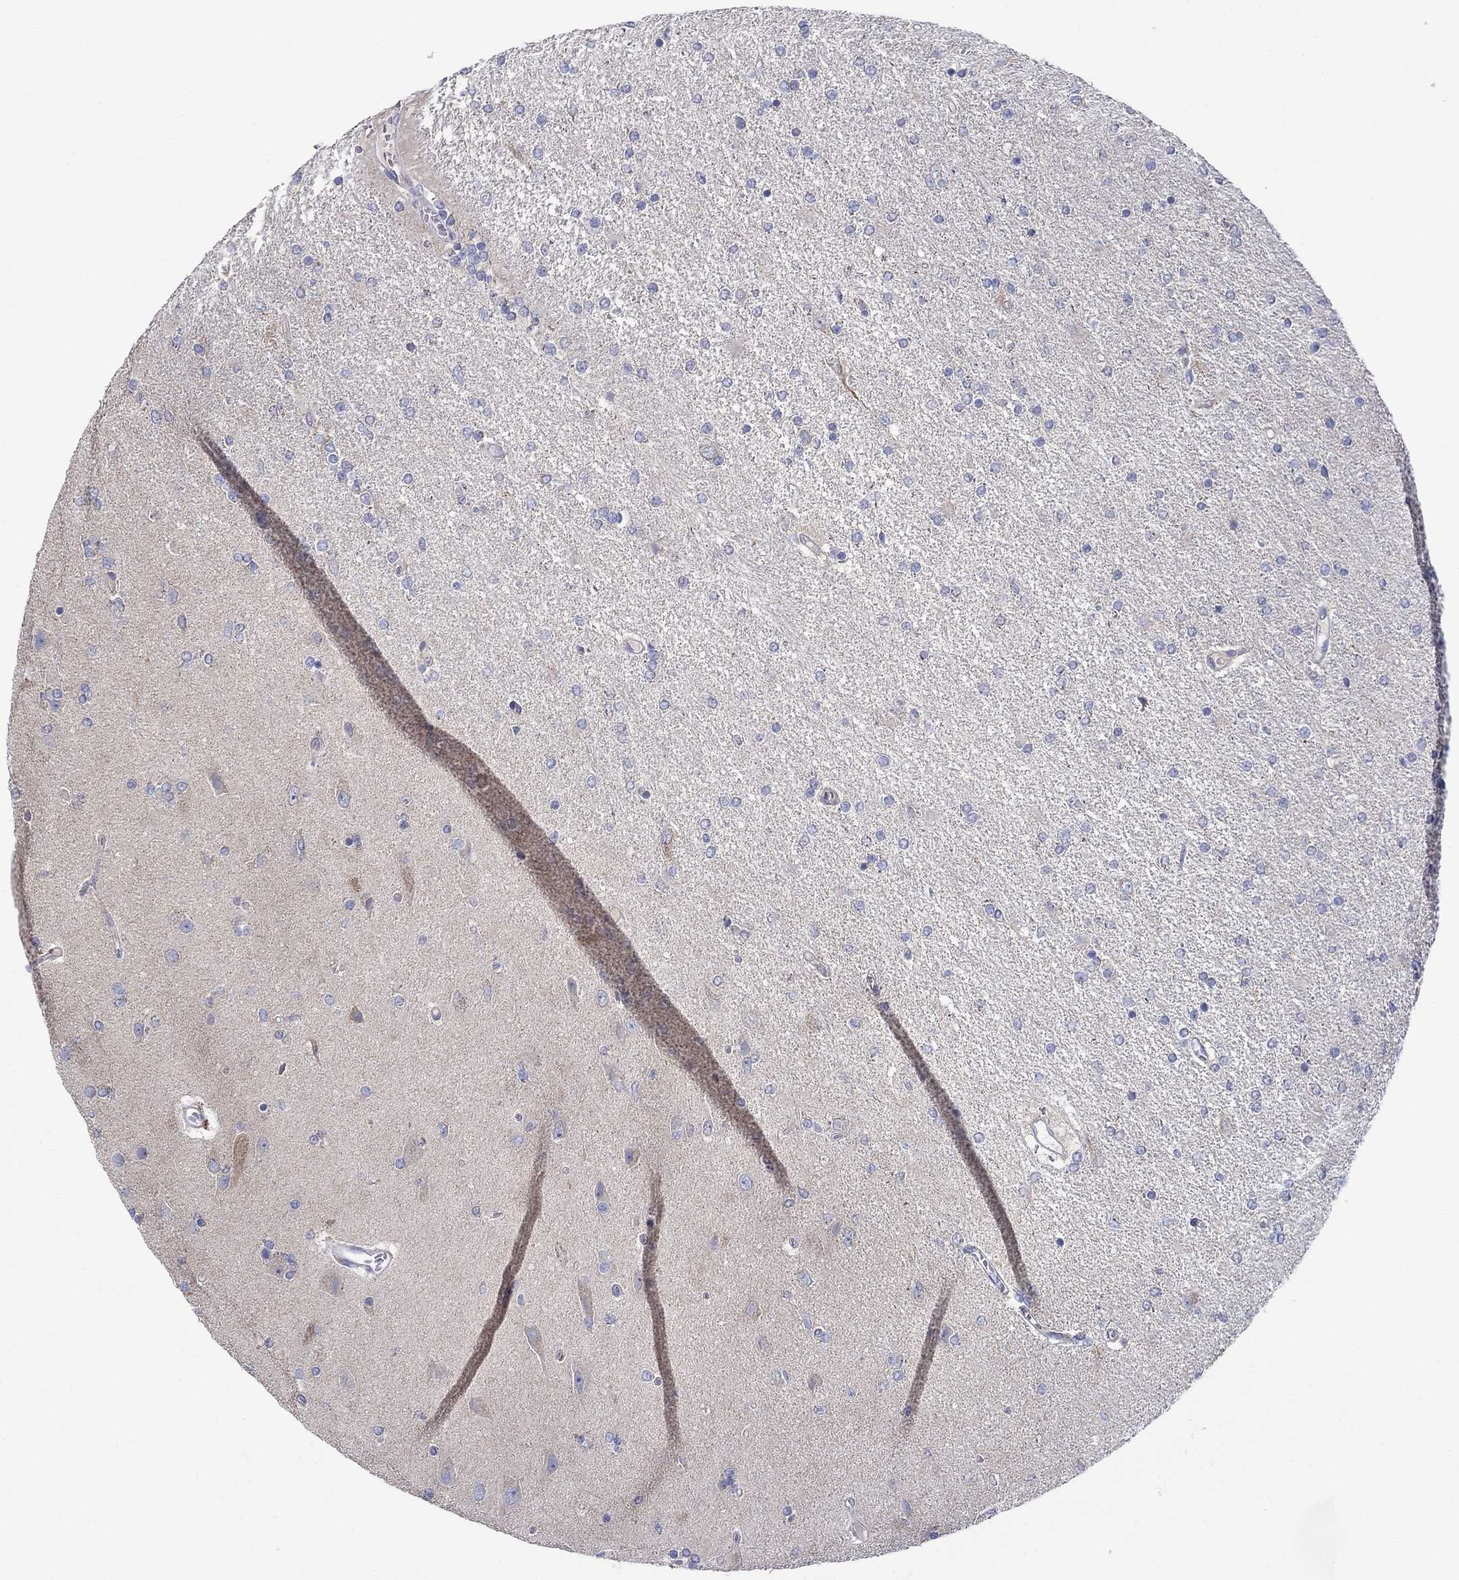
{"staining": {"intensity": "negative", "quantity": "none", "location": "none"}, "tissue": "glioma", "cell_type": "Tumor cells", "image_type": "cancer", "snomed": [{"axis": "morphology", "description": "Glioma, malignant, High grade"}, {"axis": "topography", "description": "Cerebral cortex"}], "caption": "Immunohistochemical staining of malignant glioma (high-grade) exhibits no significant staining in tumor cells.", "gene": "CLVS1", "patient": {"sex": "male", "age": 70}}